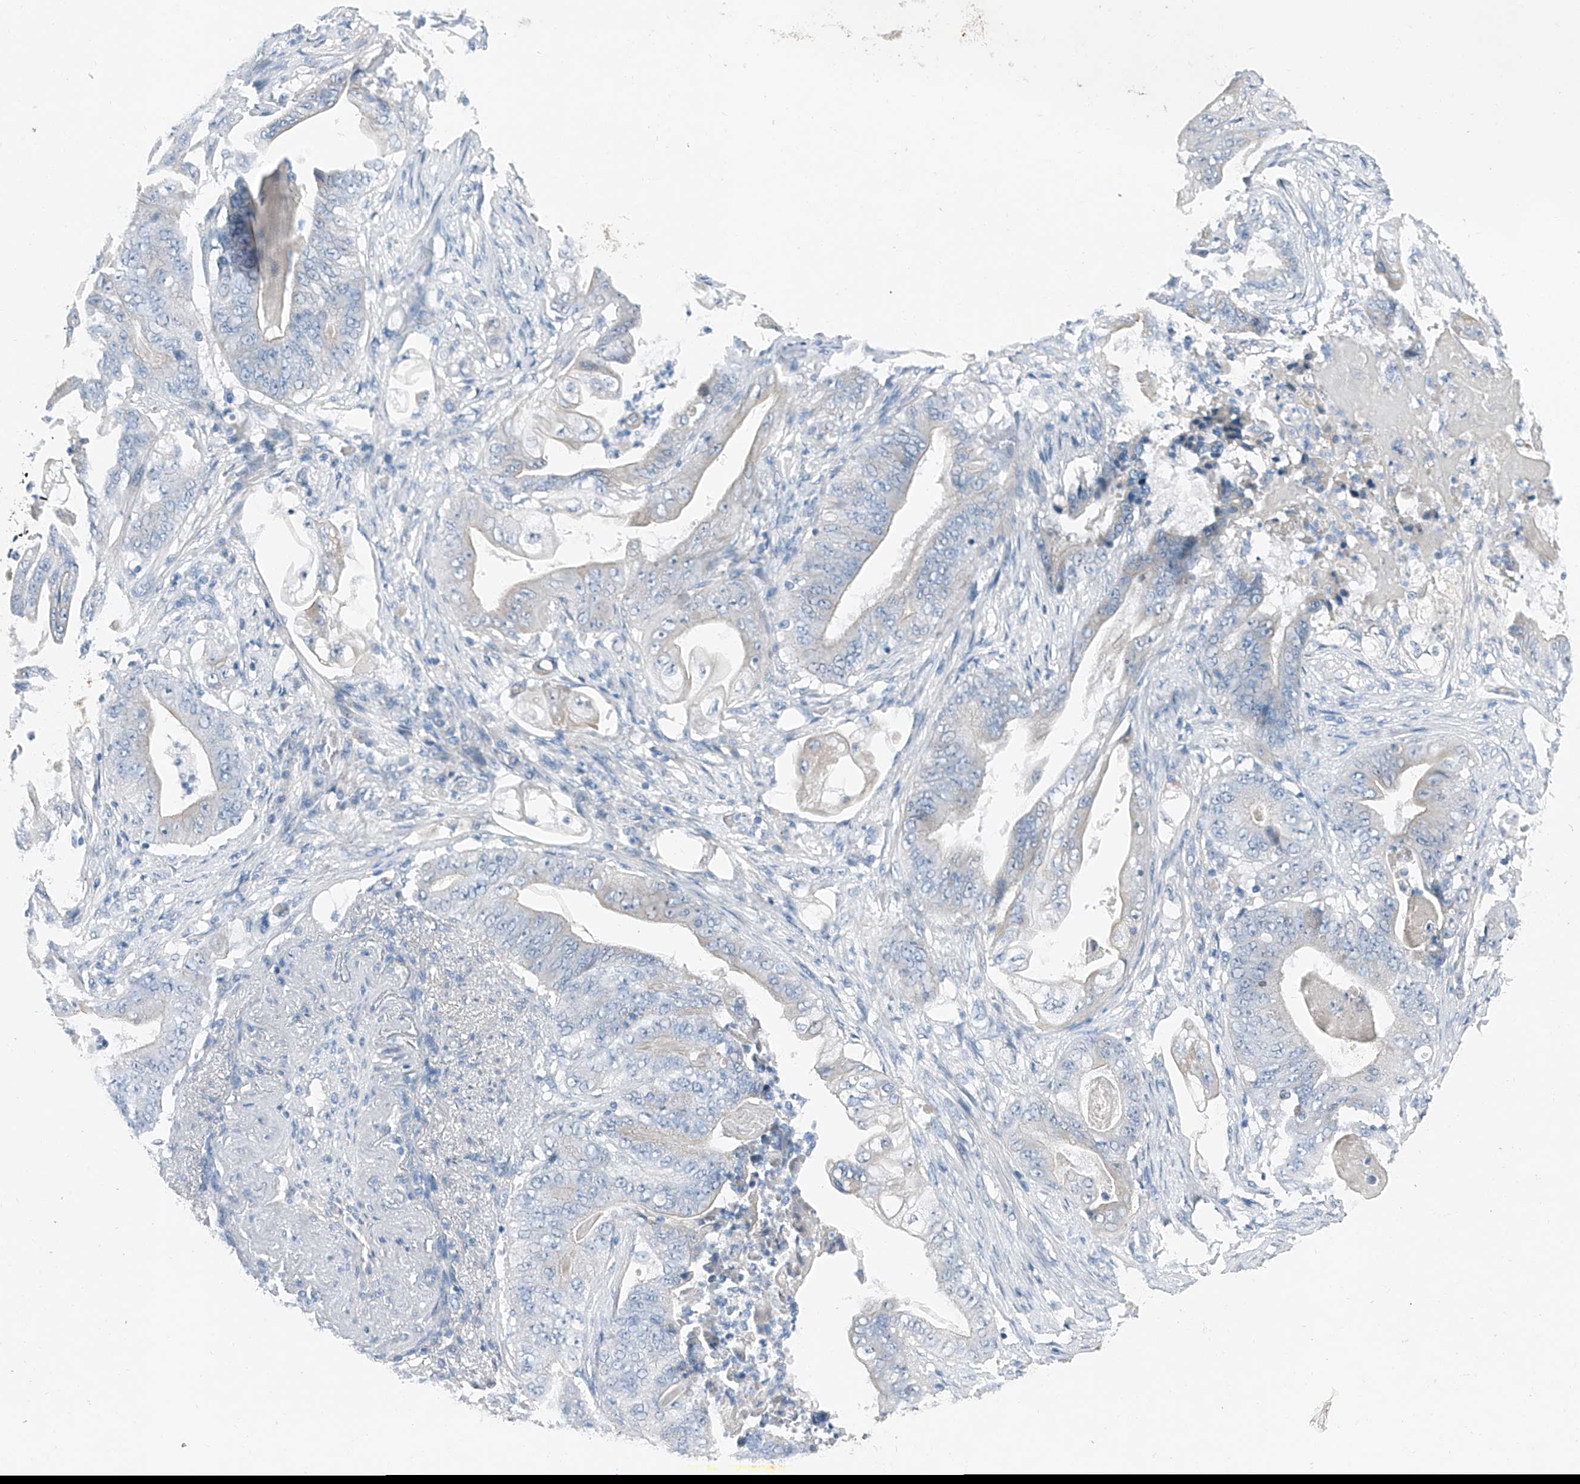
{"staining": {"intensity": "negative", "quantity": "none", "location": "none"}, "tissue": "stomach cancer", "cell_type": "Tumor cells", "image_type": "cancer", "snomed": [{"axis": "morphology", "description": "Adenocarcinoma, NOS"}, {"axis": "topography", "description": "Stomach"}], "caption": "Immunohistochemical staining of human stomach adenocarcinoma demonstrates no significant expression in tumor cells.", "gene": "MDGA1", "patient": {"sex": "female", "age": 73}}